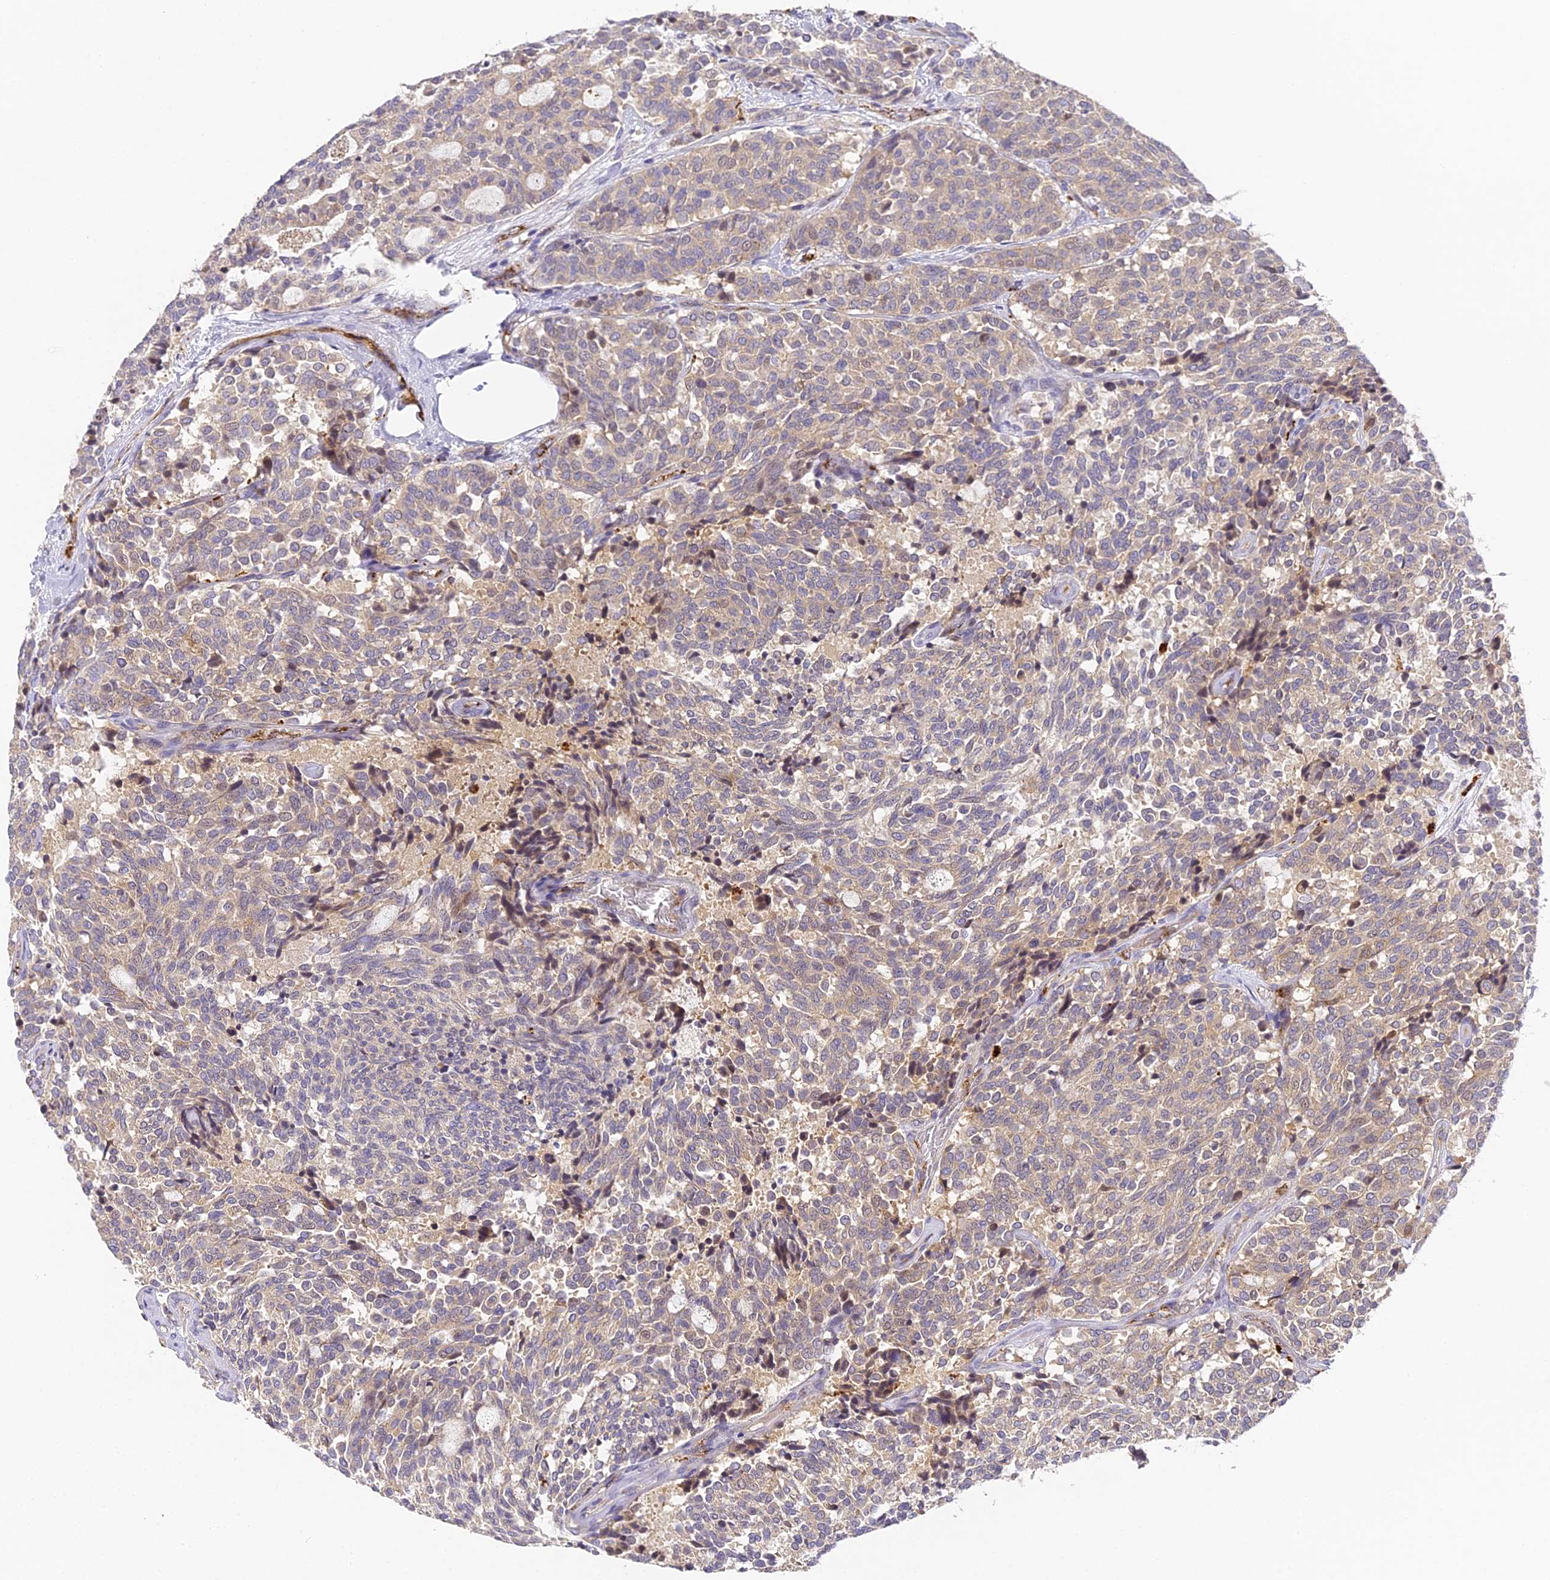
{"staining": {"intensity": "weak", "quantity": ">75%", "location": "cytoplasmic/membranous"}, "tissue": "carcinoid", "cell_type": "Tumor cells", "image_type": "cancer", "snomed": [{"axis": "morphology", "description": "Carcinoid, malignant, NOS"}, {"axis": "topography", "description": "Pancreas"}], "caption": "A photomicrograph of human carcinoid stained for a protein shows weak cytoplasmic/membranous brown staining in tumor cells.", "gene": "DNAAF10", "patient": {"sex": "female", "age": 54}}